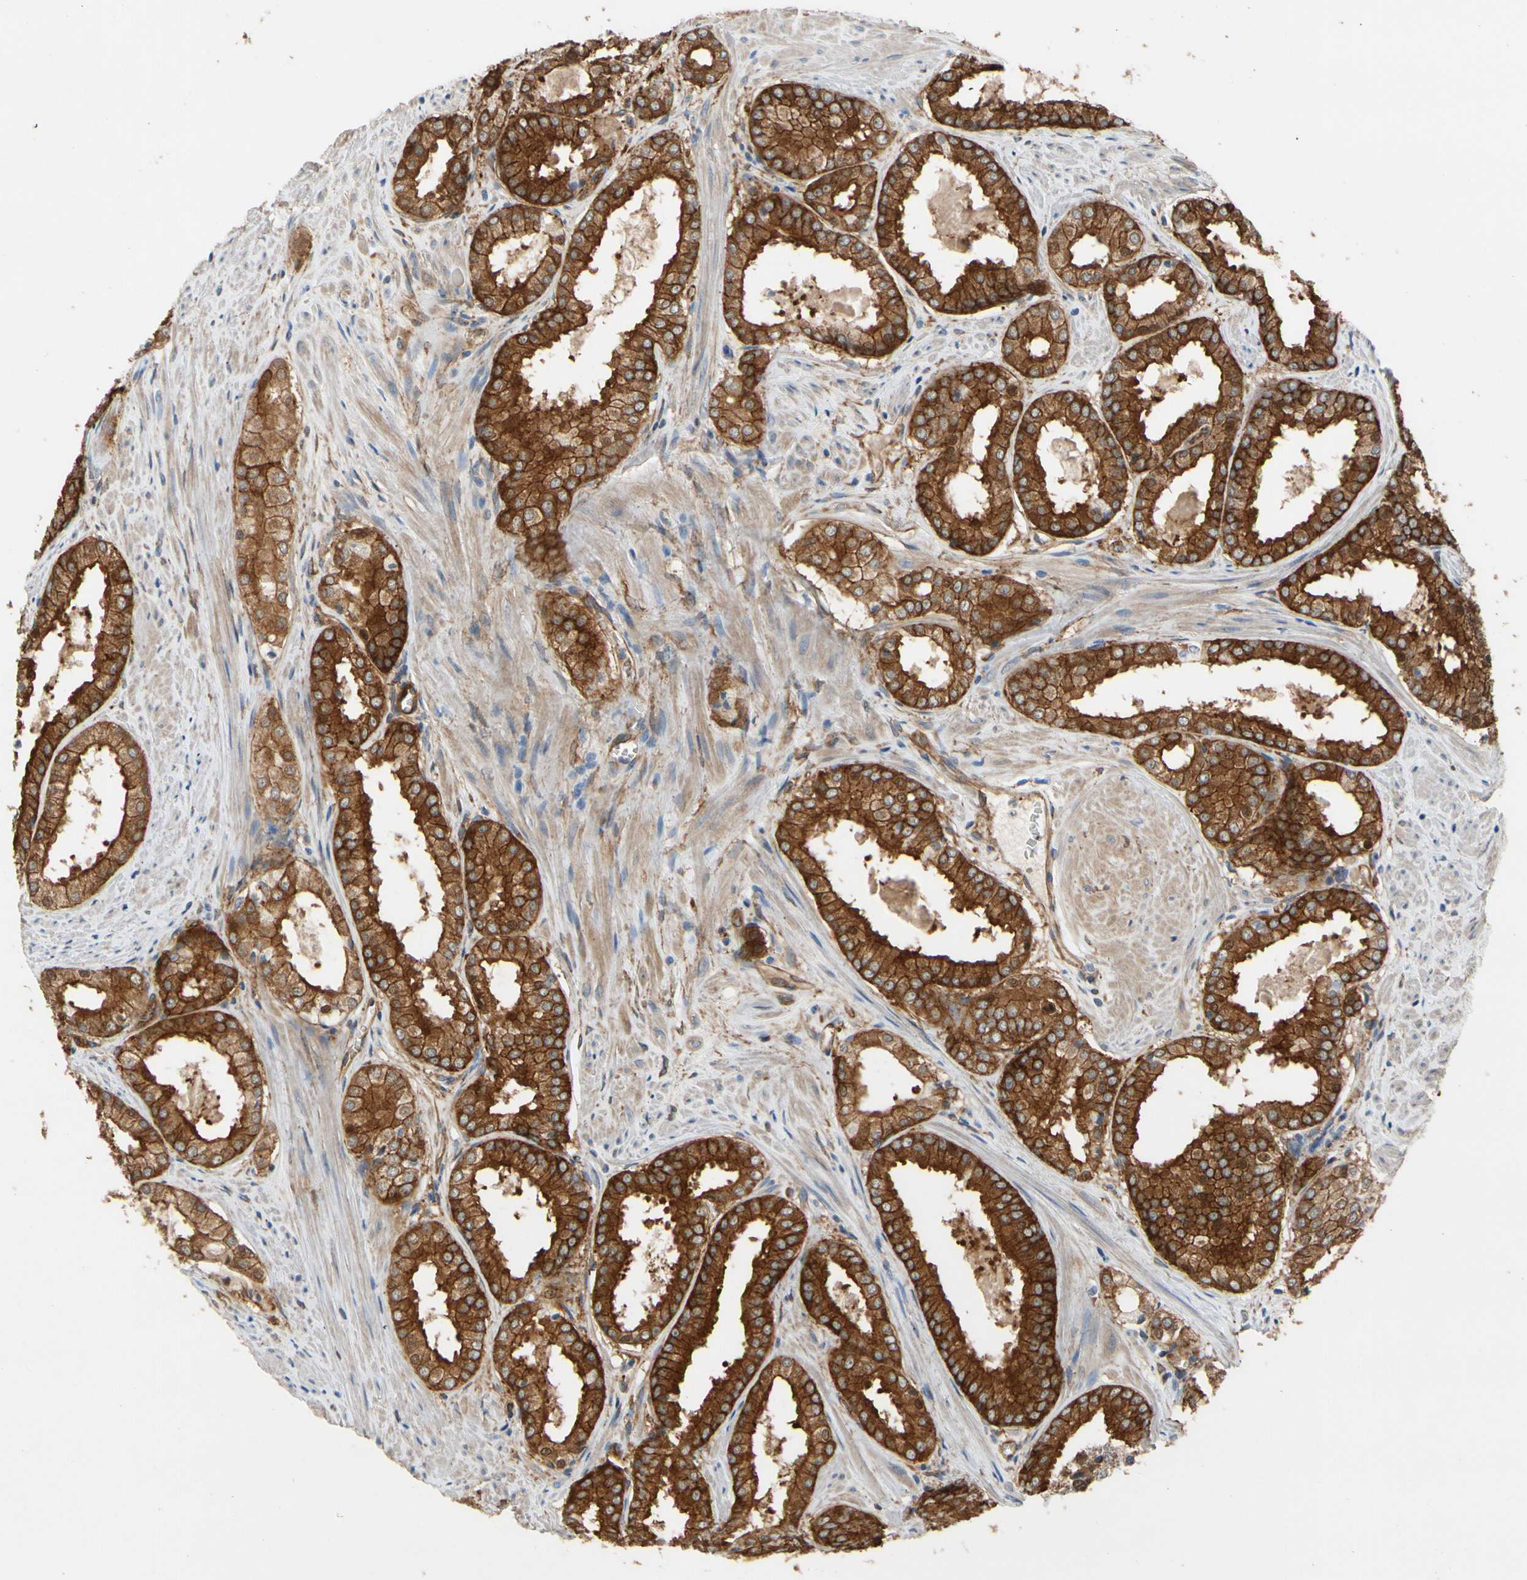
{"staining": {"intensity": "moderate", "quantity": ">75%", "location": "cytoplasmic/membranous"}, "tissue": "prostate cancer", "cell_type": "Tumor cells", "image_type": "cancer", "snomed": [{"axis": "morphology", "description": "Adenocarcinoma, Low grade"}, {"axis": "topography", "description": "Prostate"}], "caption": "Immunohistochemical staining of human low-grade adenocarcinoma (prostate) displays medium levels of moderate cytoplasmic/membranous protein staining in approximately >75% of tumor cells.", "gene": "CTTNBP2", "patient": {"sex": "male", "age": 64}}